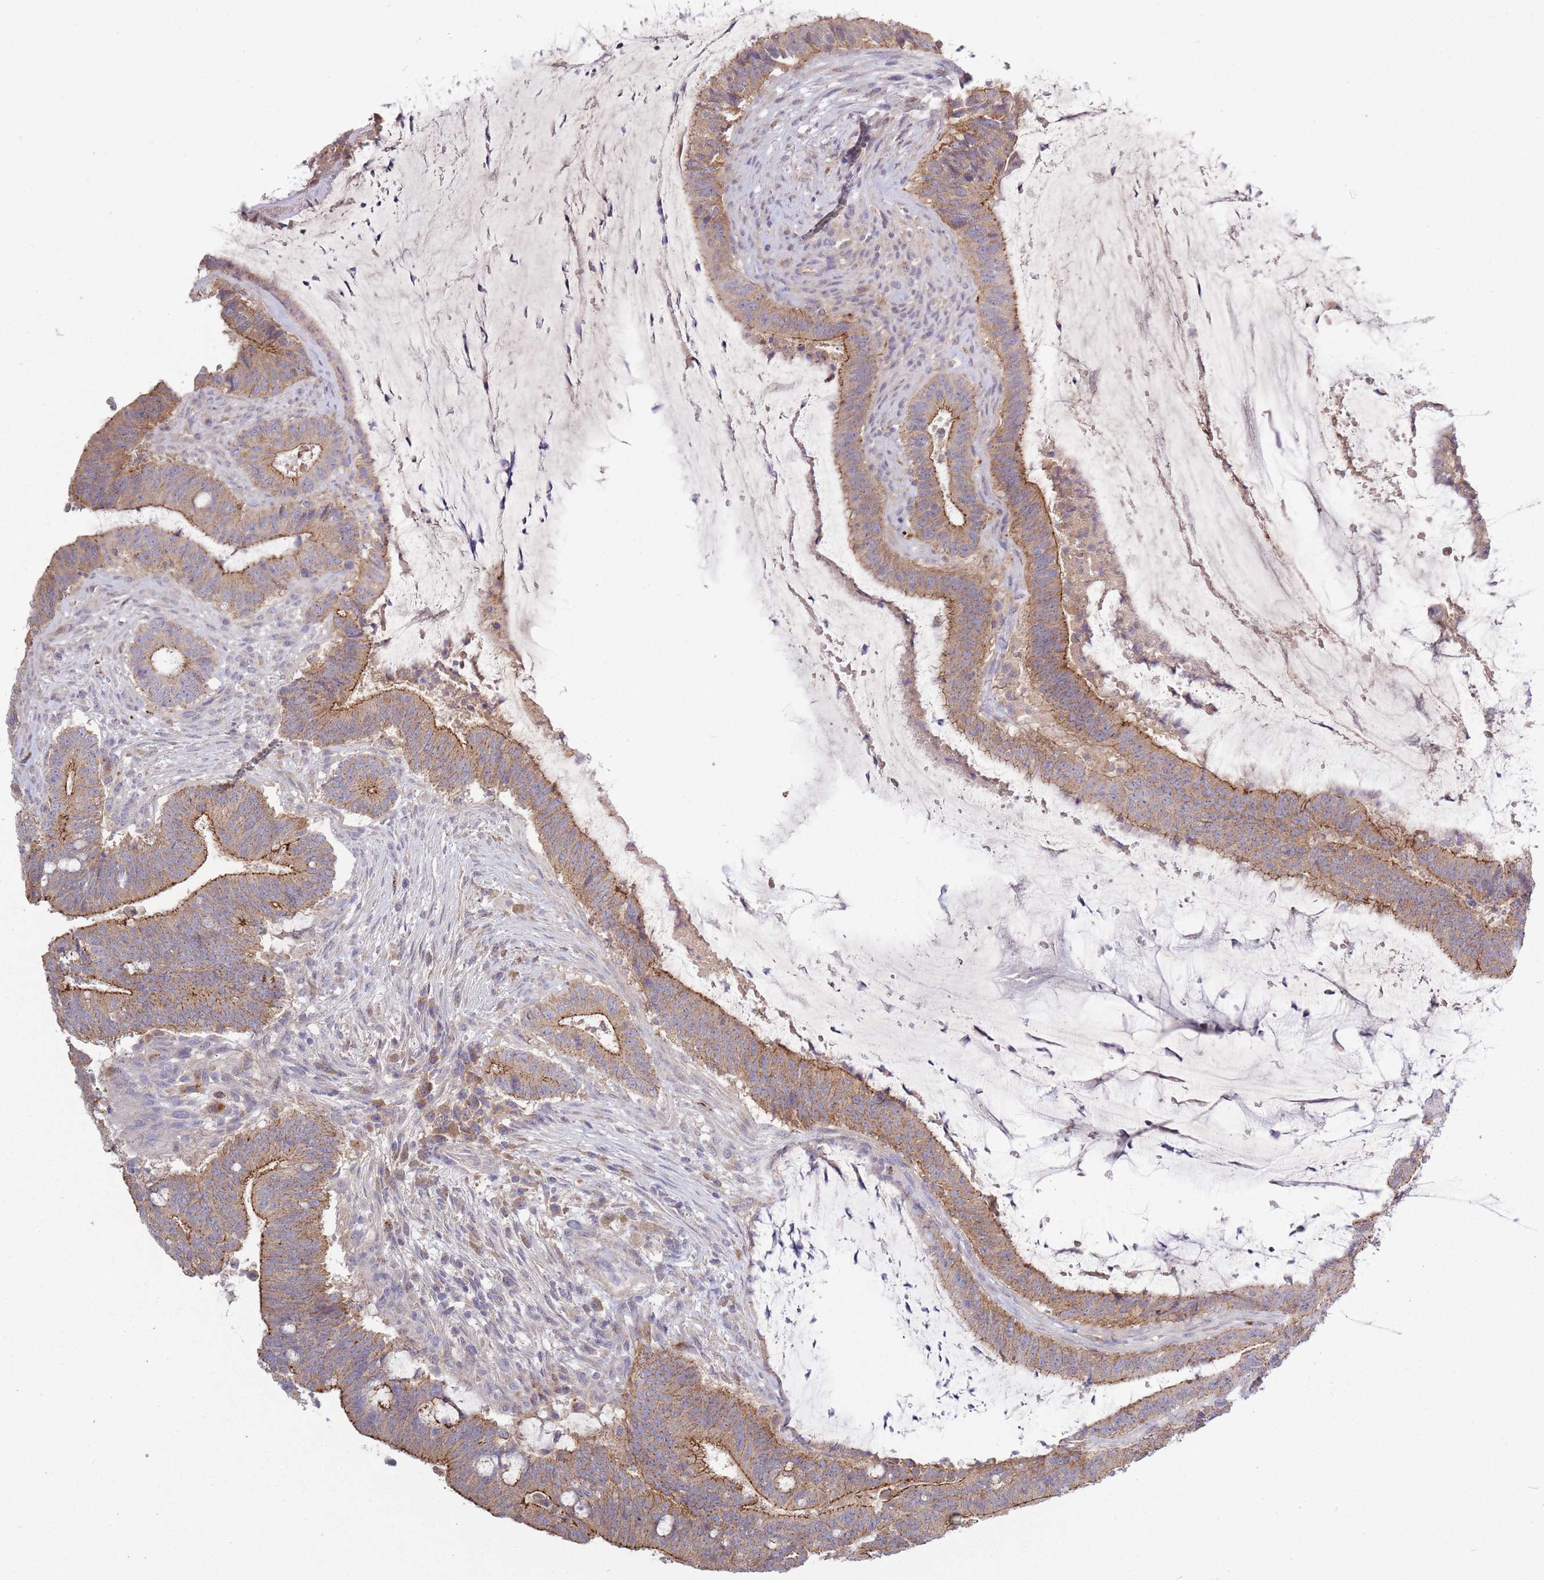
{"staining": {"intensity": "moderate", "quantity": ">75%", "location": "cytoplasmic/membranous"}, "tissue": "colorectal cancer", "cell_type": "Tumor cells", "image_type": "cancer", "snomed": [{"axis": "morphology", "description": "Adenocarcinoma, NOS"}, {"axis": "topography", "description": "Colon"}], "caption": "A brown stain labels moderate cytoplasmic/membranous positivity of a protein in colorectal cancer (adenocarcinoma) tumor cells.", "gene": "TRIM61", "patient": {"sex": "female", "age": 43}}